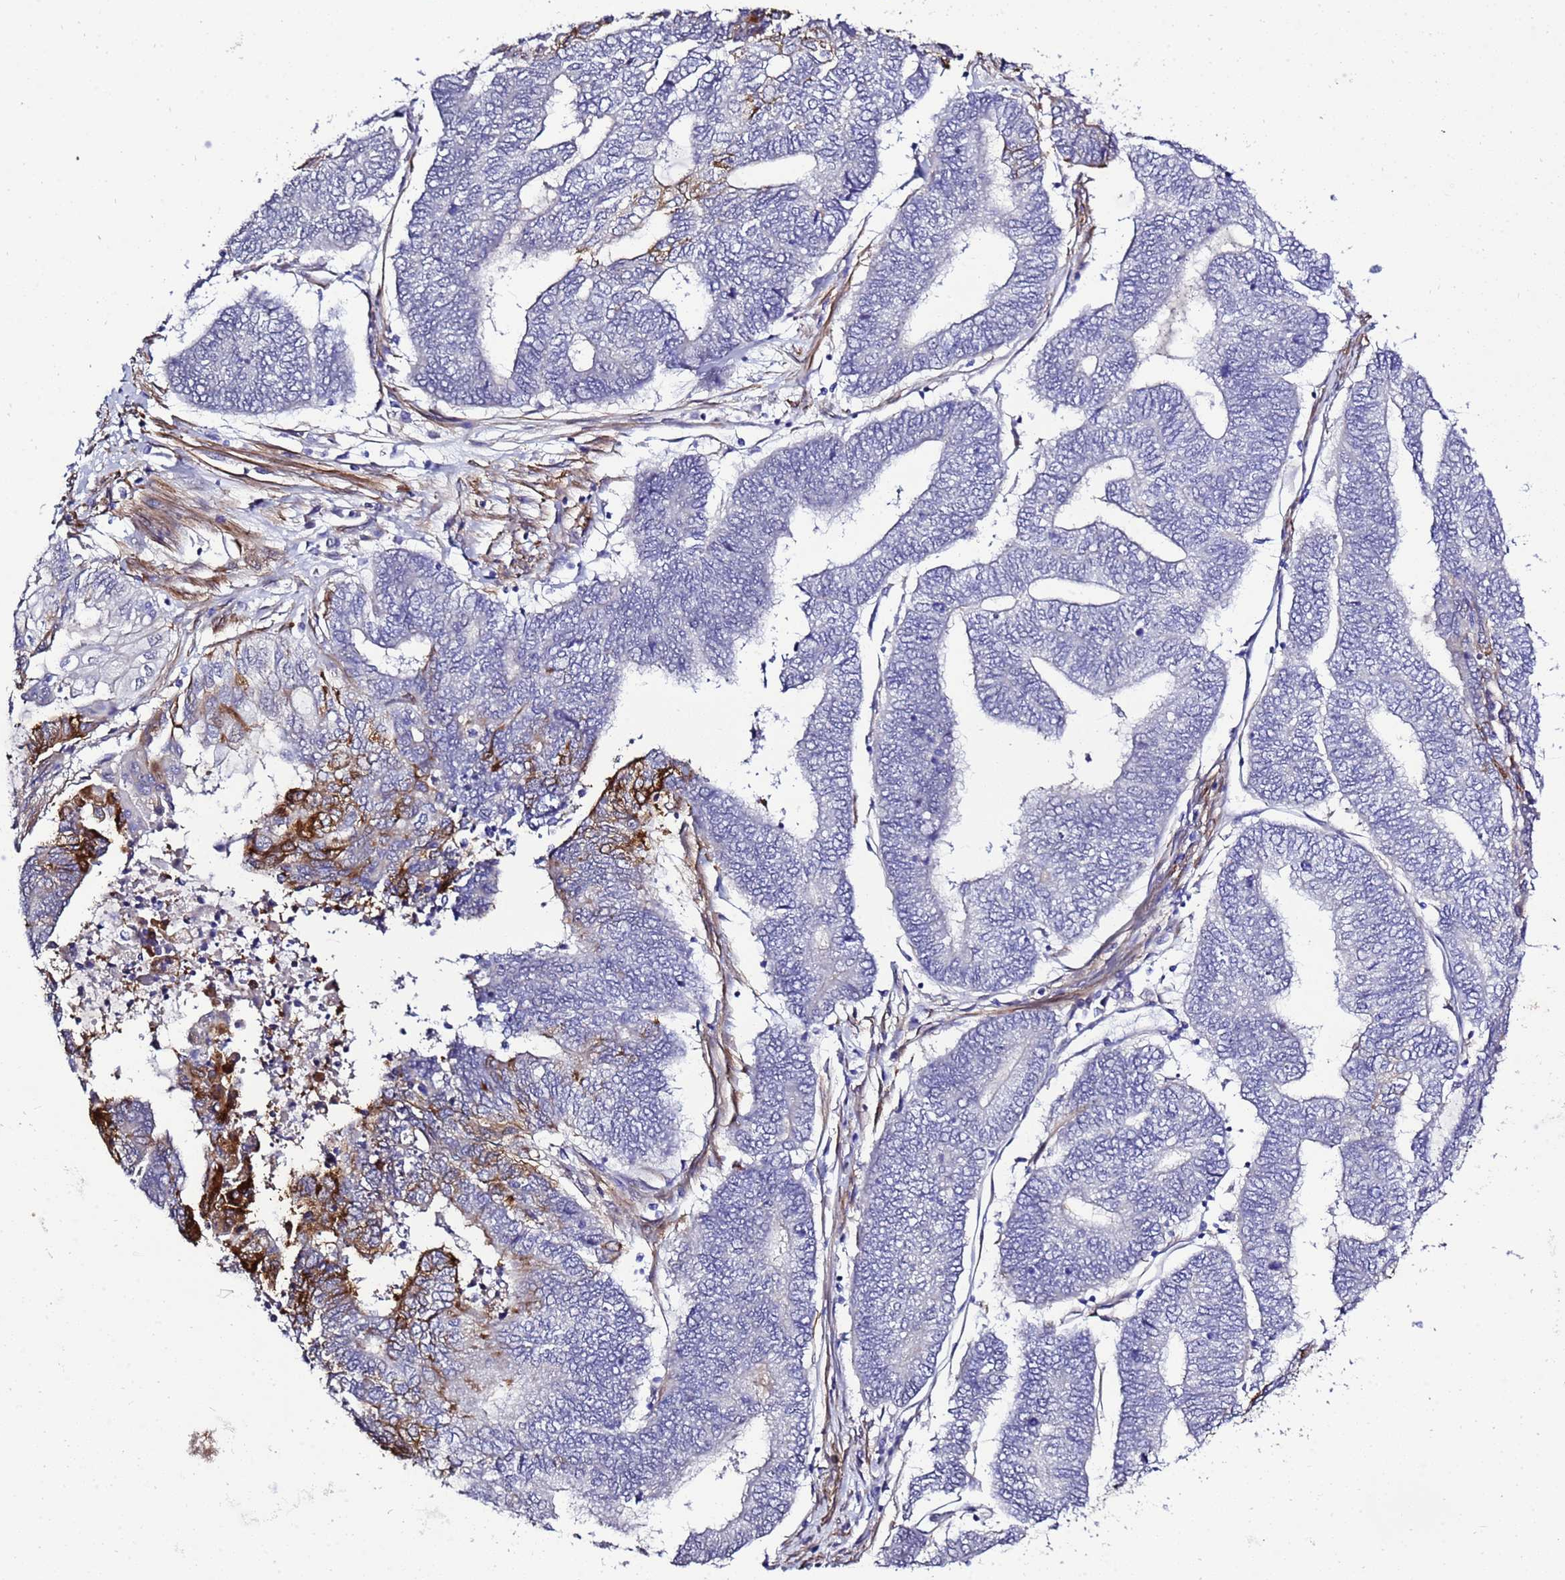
{"staining": {"intensity": "strong", "quantity": "<25%", "location": "cytoplasmic/membranous"}, "tissue": "endometrial cancer", "cell_type": "Tumor cells", "image_type": "cancer", "snomed": [{"axis": "morphology", "description": "Adenocarcinoma, NOS"}, {"axis": "topography", "description": "Uterus"}, {"axis": "topography", "description": "Endometrium"}], "caption": "Endometrial cancer tissue shows strong cytoplasmic/membranous staining in approximately <25% of tumor cells, visualized by immunohistochemistry.", "gene": "GZF1", "patient": {"sex": "female", "age": 70}}